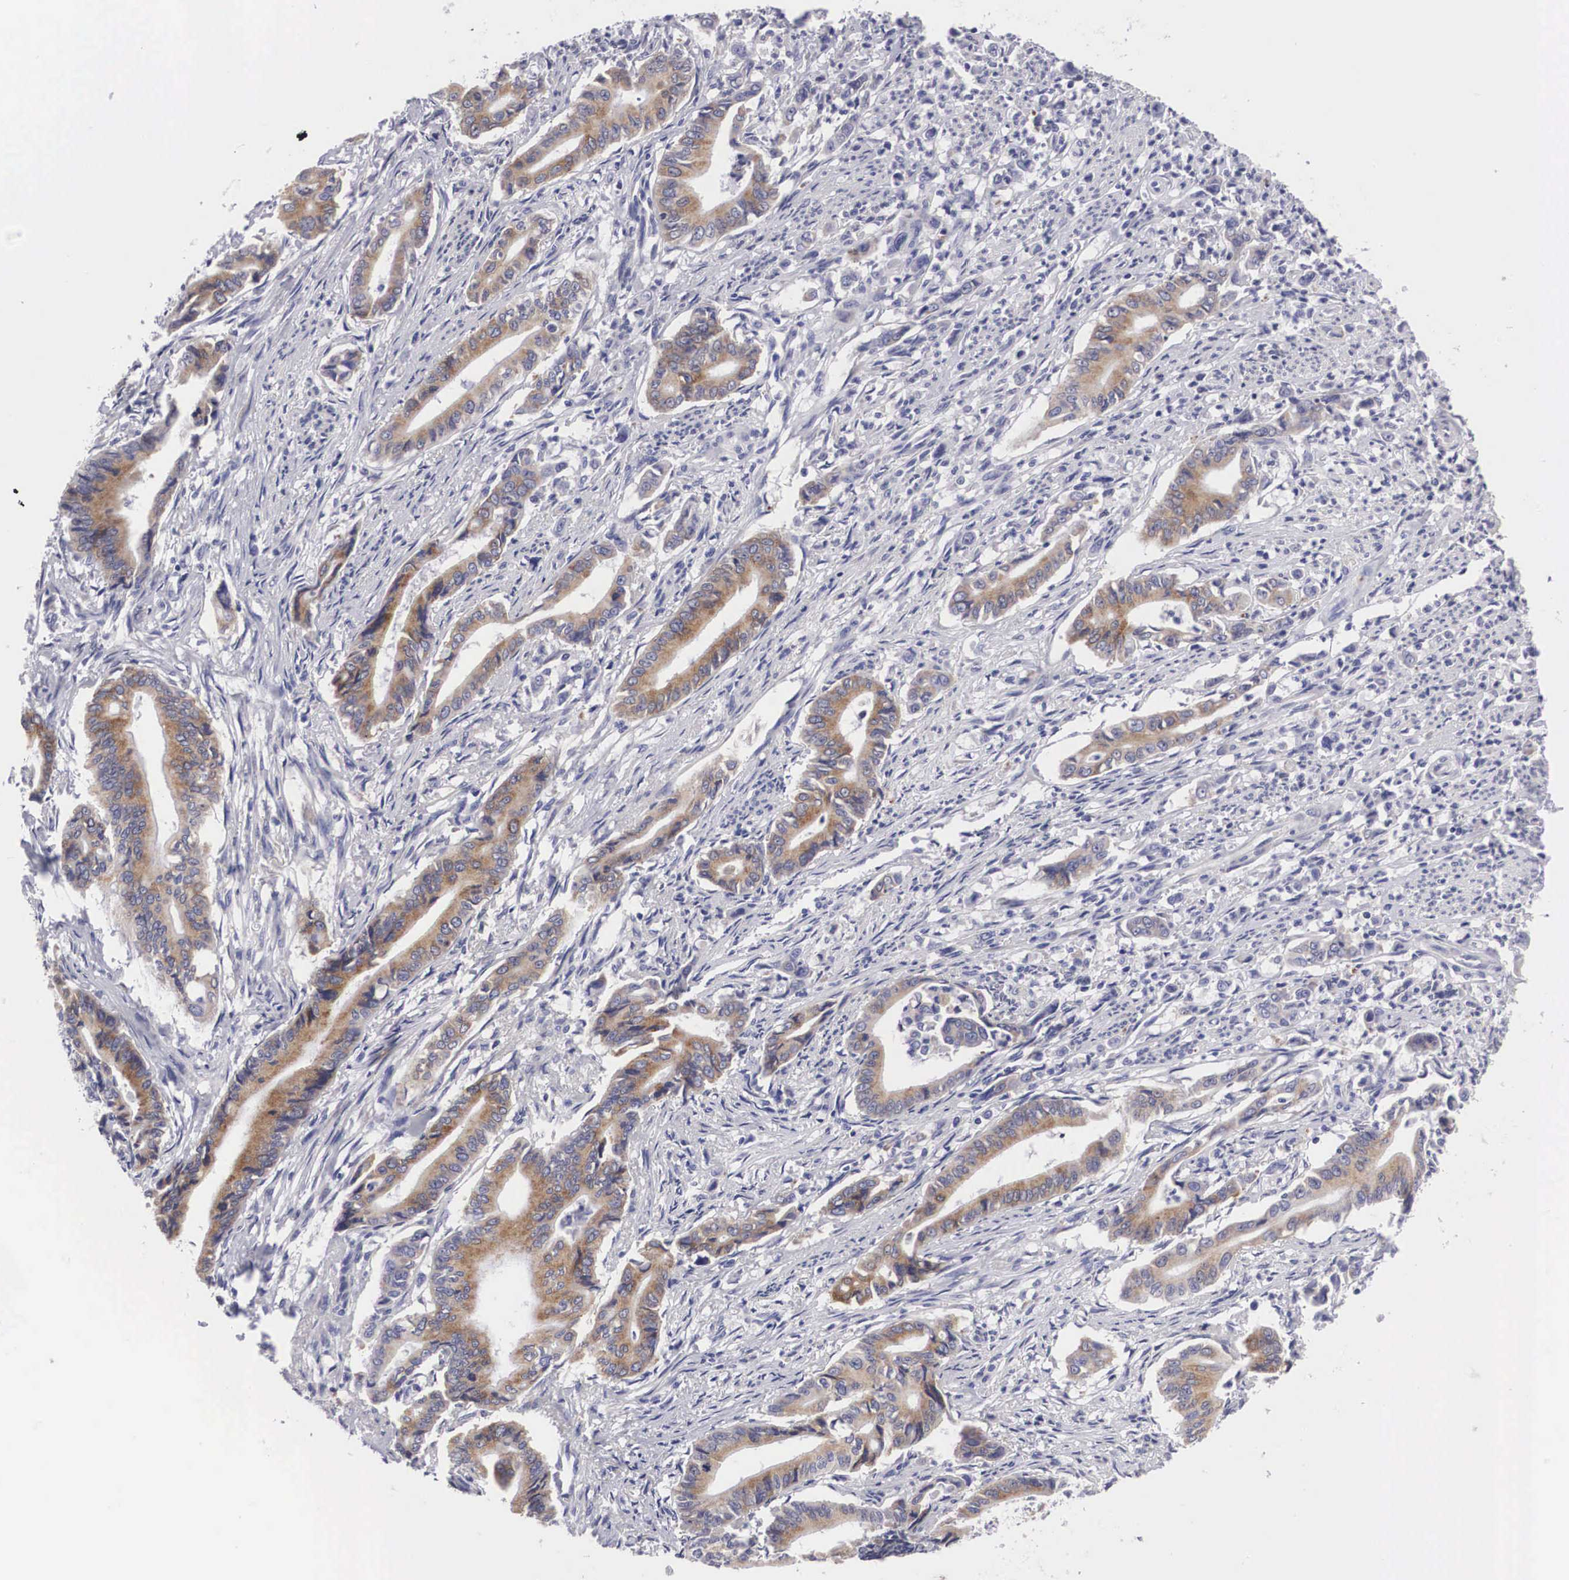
{"staining": {"intensity": "moderate", "quantity": "25%-75%", "location": "cytoplasmic/membranous"}, "tissue": "stomach cancer", "cell_type": "Tumor cells", "image_type": "cancer", "snomed": [{"axis": "morphology", "description": "Adenocarcinoma, NOS"}, {"axis": "topography", "description": "Stomach"}], "caption": "The immunohistochemical stain highlights moderate cytoplasmic/membranous staining in tumor cells of stomach cancer (adenocarcinoma) tissue.", "gene": "ARMCX3", "patient": {"sex": "female", "age": 76}}